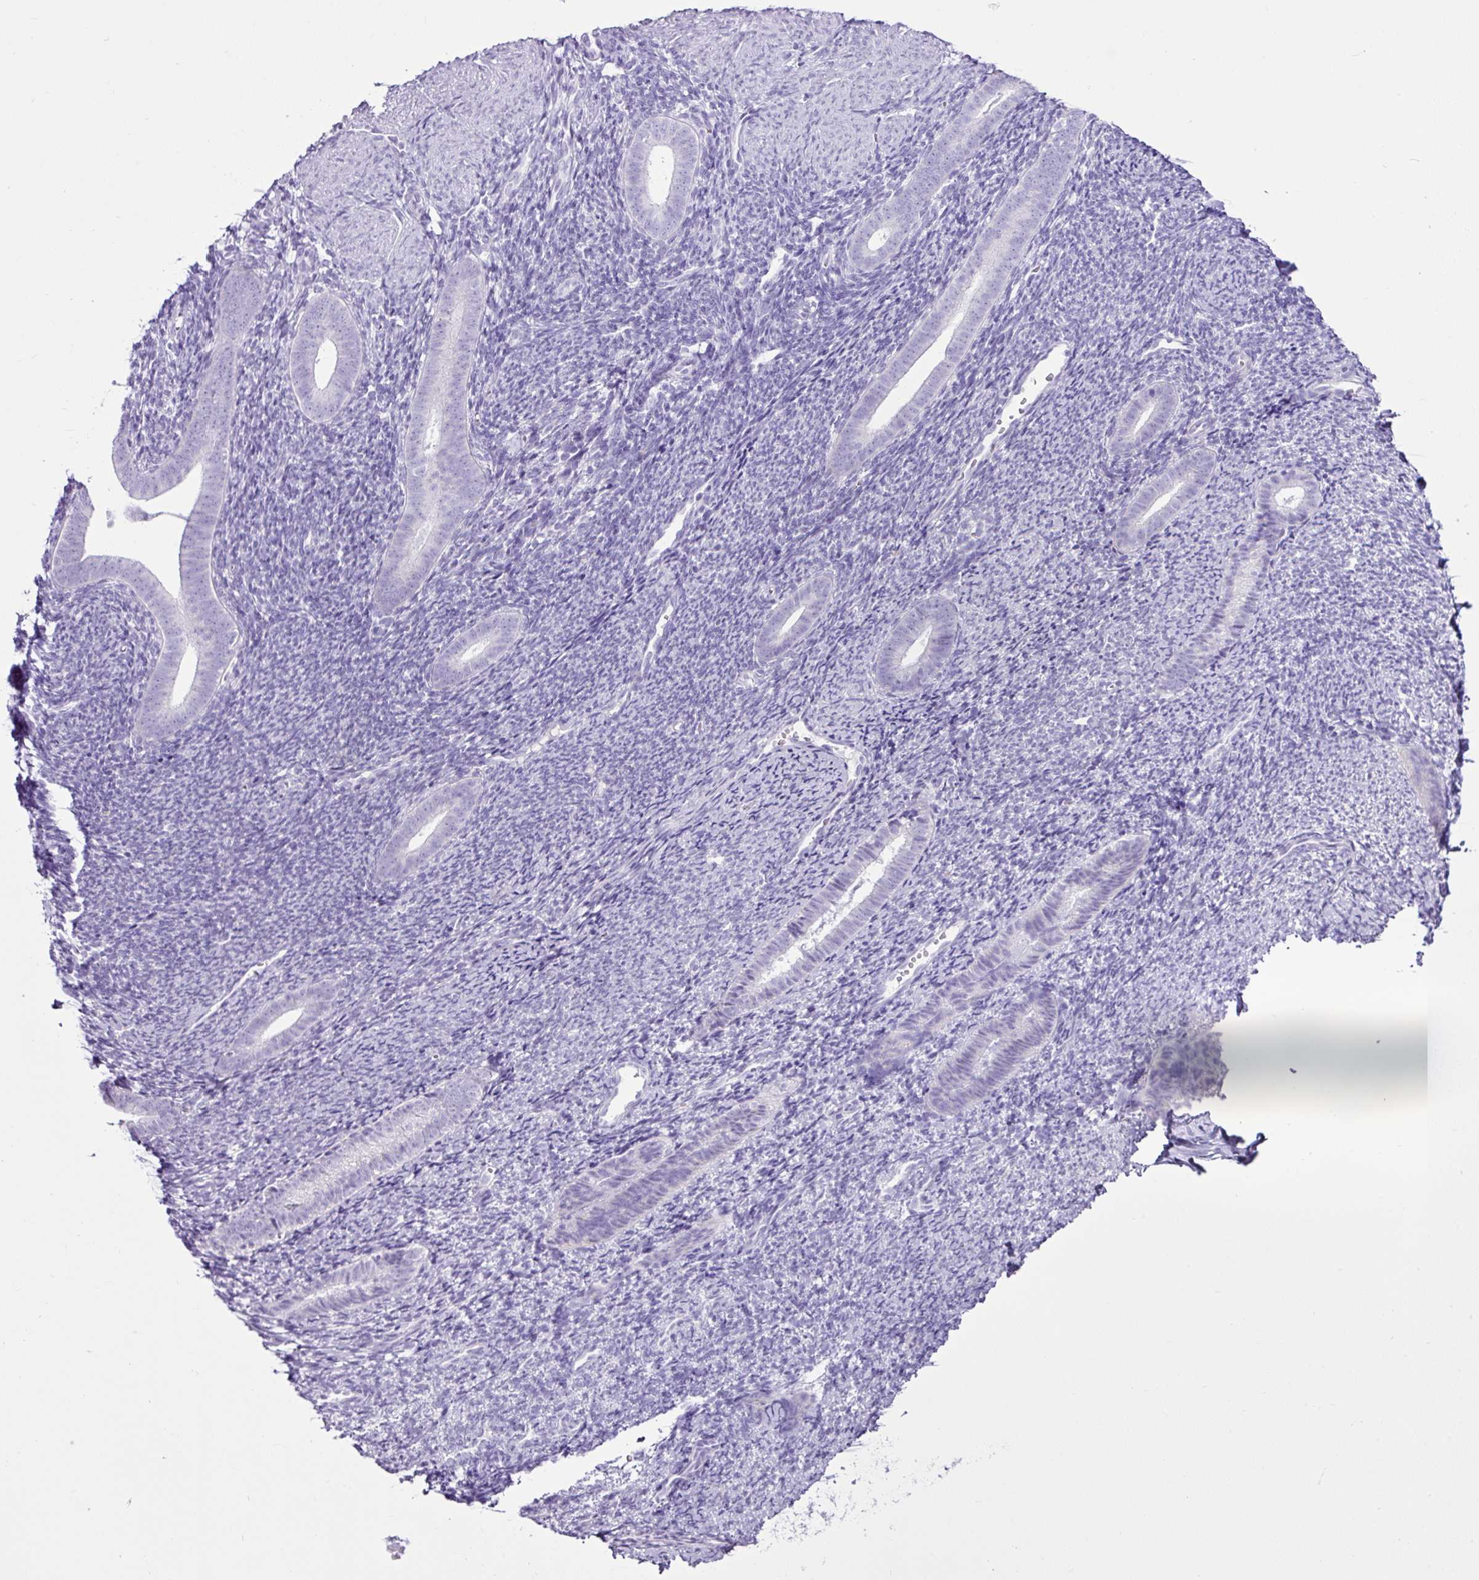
{"staining": {"intensity": "negative", "quantity": "none", "location": "none"}, "tissue": "endometrium", "cell_type": "Cells in endometrial stroma", "image_type": "normal", "snomed": [{"axis": "morphology", "description": "Normal tissue, NOS"}, {"axis": "topography", "description": "Endometrium"}], "caption": "High power microscopy image of an IHC photomicrograph of normal endometrium, revealing no significant staining in cells in endometrial stroma.", "gene": "LILRB4", "patient": {"sex": "female", "age": 39}}